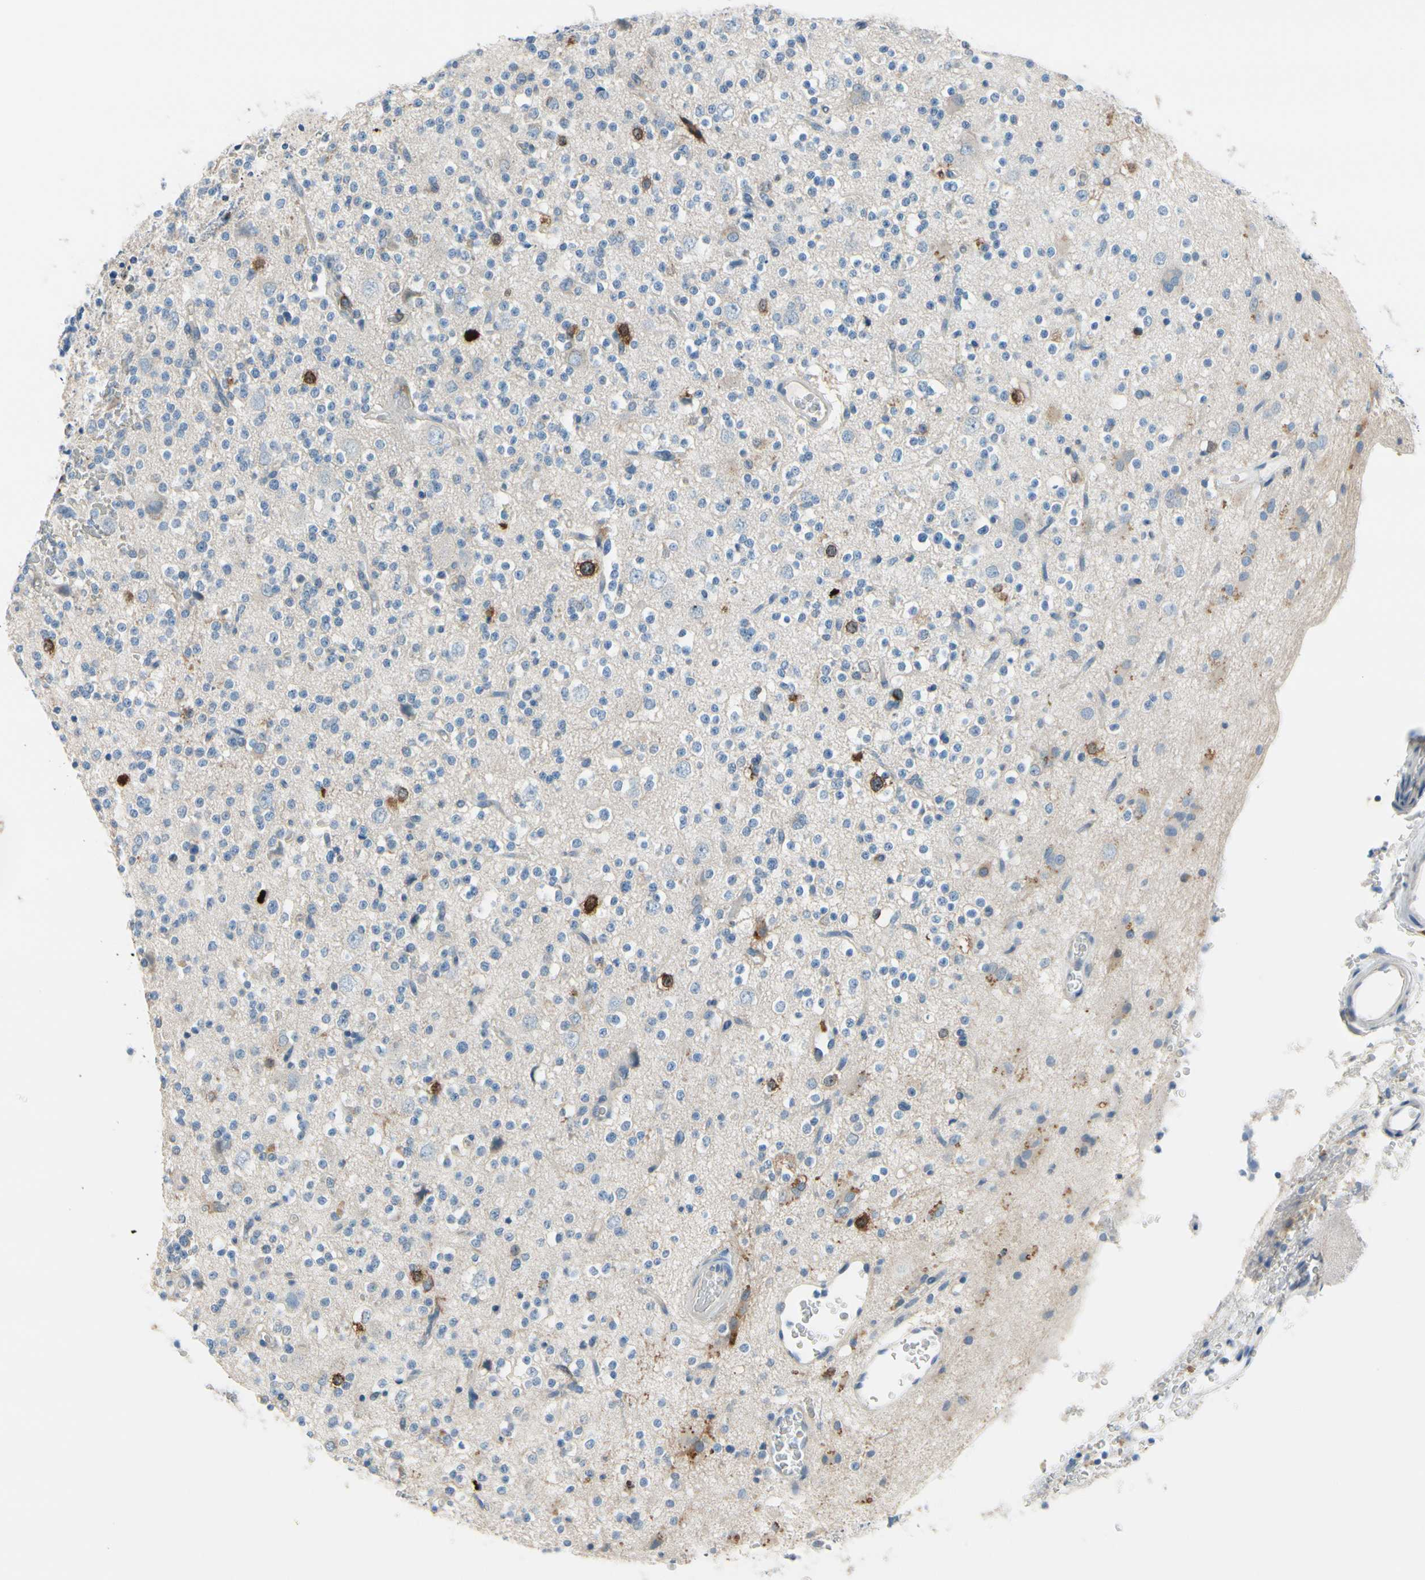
{"staining": {"intensity": "moderate", "quantity": "<25%", "location": "cytoplasmic/membranous"}, "tissue": "glioma", "cell_type": "Tumor cells", "image_type": "cancer", "snomed": [{"axis": "morphology", "description": "Glioma, malignant, High grade"}, {"axis": "topography", "description": "Brain"}], "caption": "Protein staining of malignant high-grade glioma tissue displays moderate cytoplasmic/membranous expression in approximately <25% of tumor cells.", "gene": "CKAP2", "patient": {"sex": "male", "age": 47}}